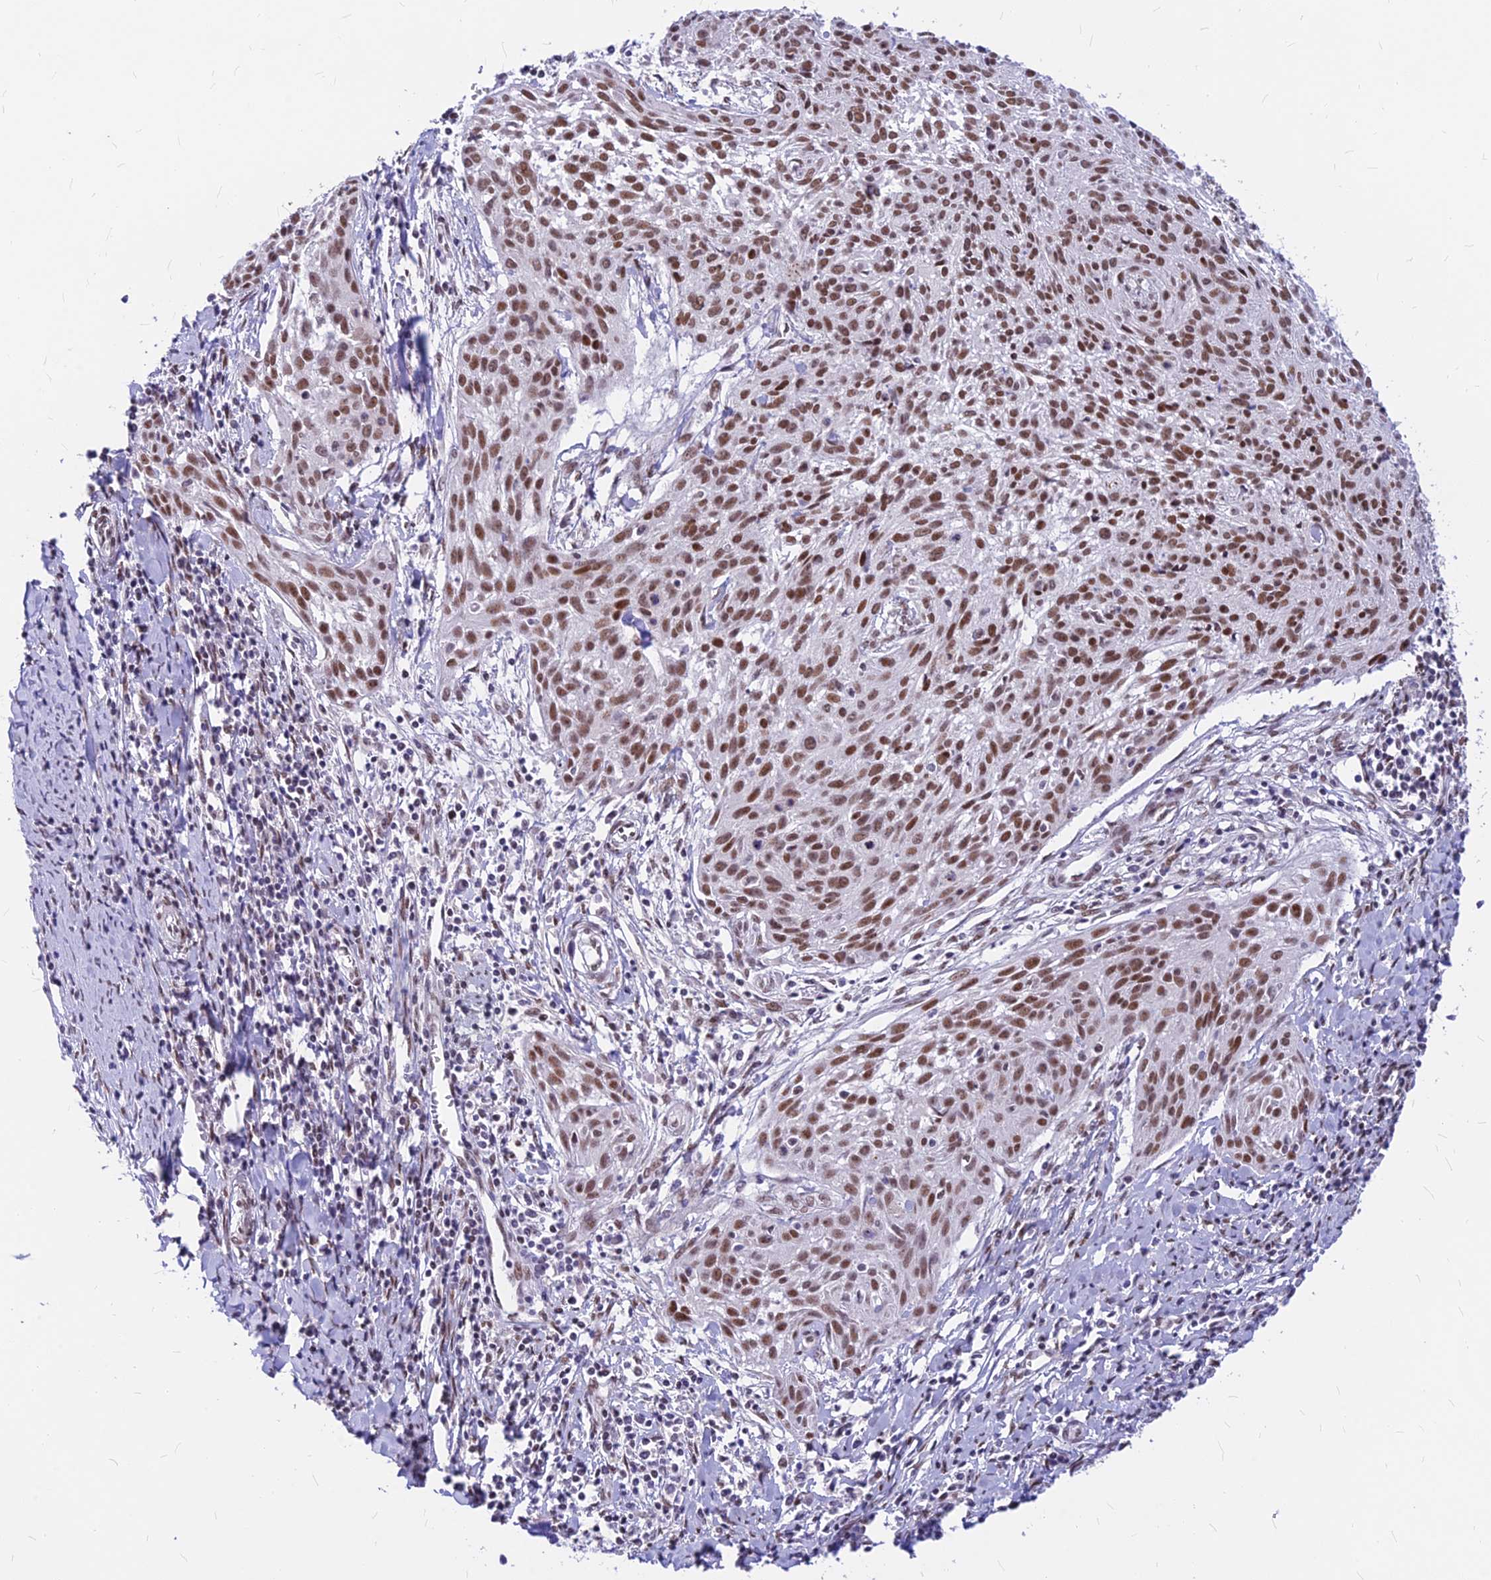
{"staining": {"intensity": "moderate", "quantity": ">75%", "location": "nuclear"}, "tissue": "cervical cancer", "cell_type": "Tumor cells", "image_type": "cancer", "snomed": [{"axis": "morphology", "description": "Squamous cell carcinoma, NOS"}, {"axis": "topography", "description": "Cervix"}], "caption": "Cervical squamous cell carcinoma stained with a brown dye reveals moderate nuclear positive staining in approximately >75% of tumor cells.", "gene": "KCTD13", "patient": {"sex": "female", "age": 51}}